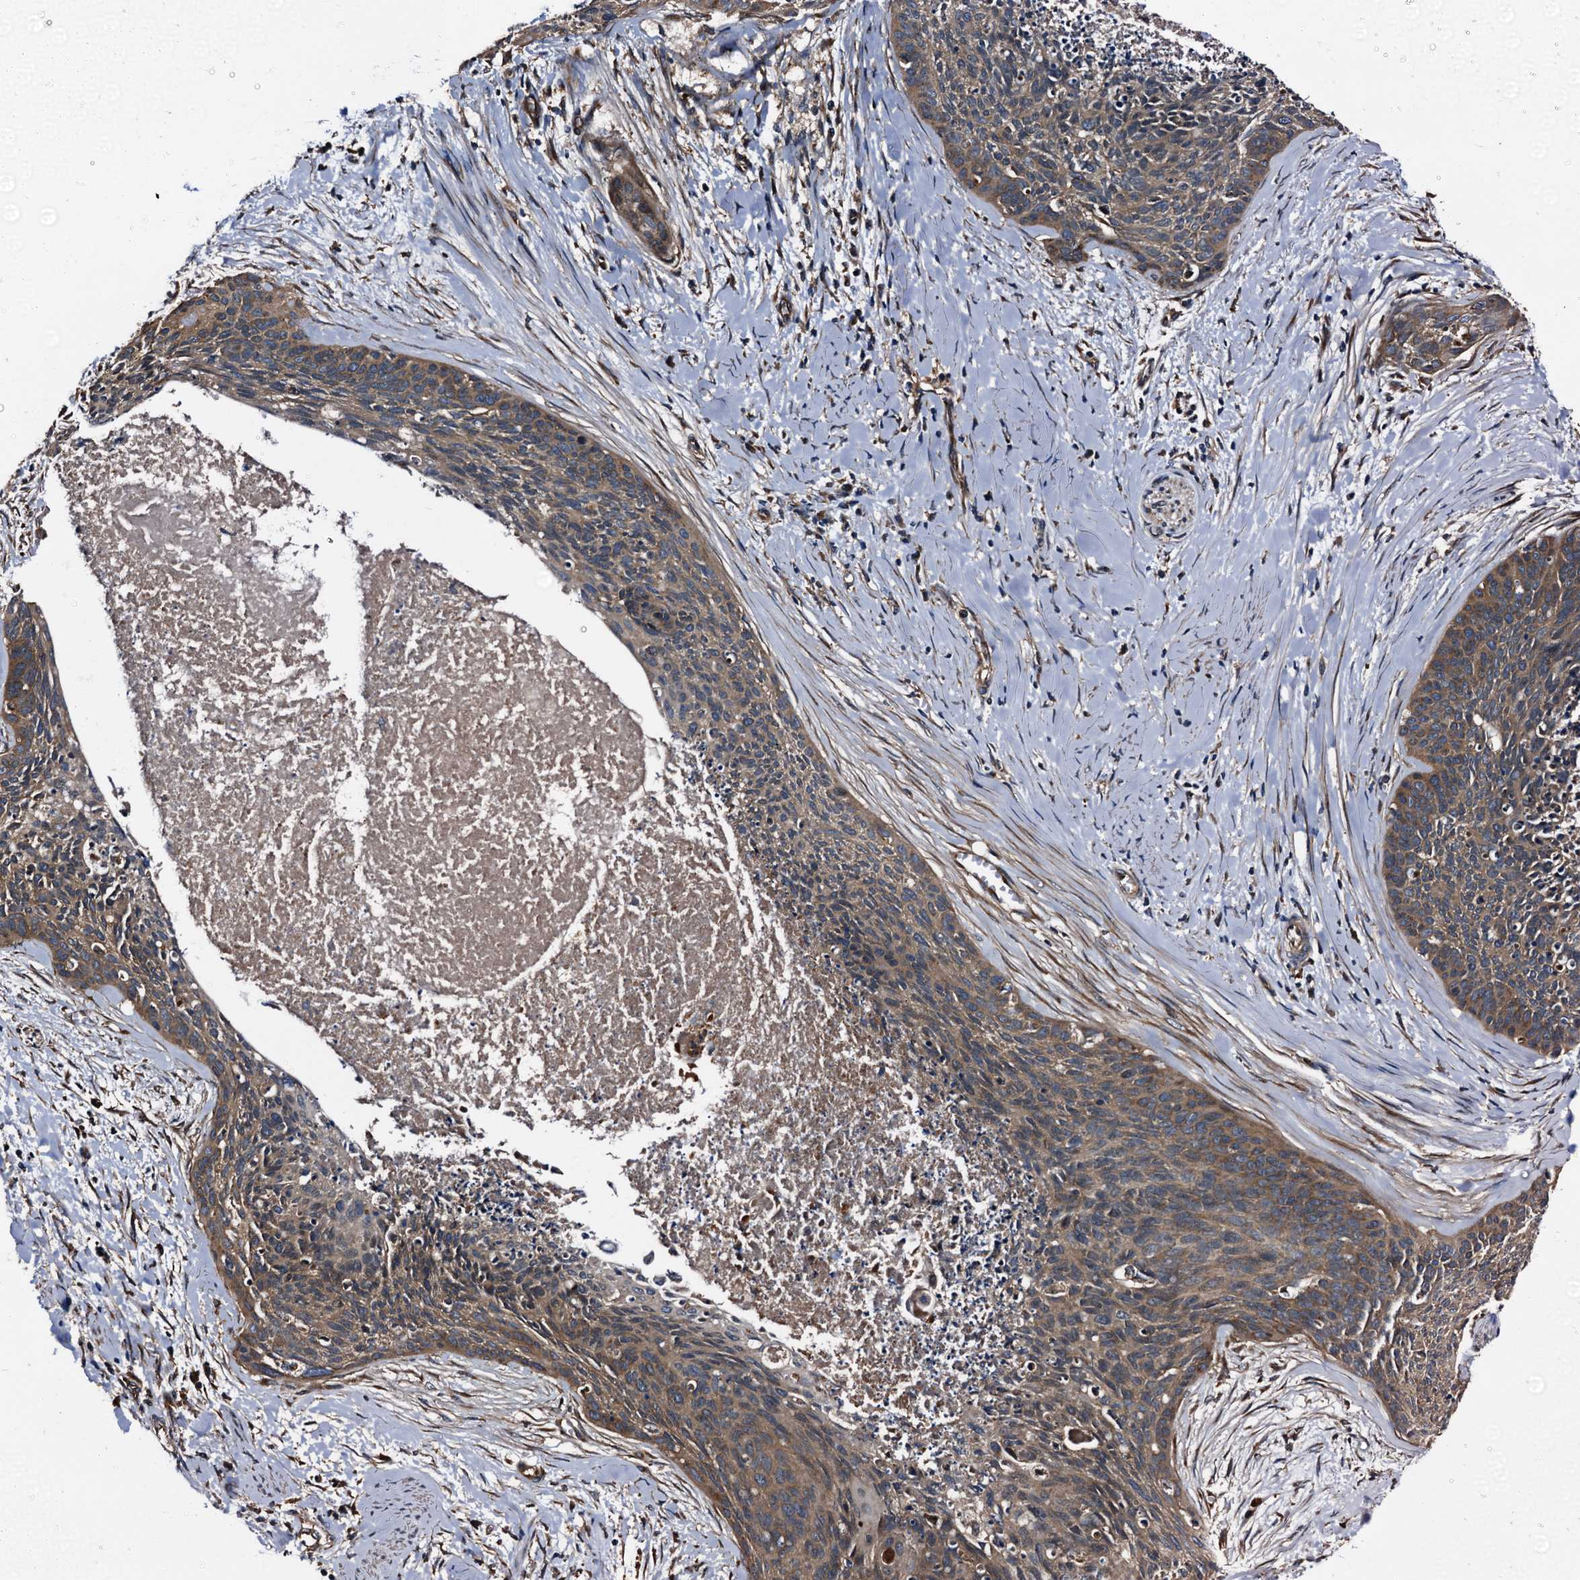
{"staining": {"intensity": "moderate", "quantity": ">75%", "location": "cytoplasmic/membranous"}, "tissue": "cervical cancer", "cell_type": "Tumor cells", "image_type": "cancer", "snomed": [{"axis": "morphology", "description": "Squamous cell carcinoma, NOS"}, {"axis": "topography", "description": "Cervix"}], "caption": "Human cervical squamous cell carcinoma stained with a protein marker displays moderate staining in tumor cells.", "gene": "PEX5", "patient": {"sex": "female", "age": 55}}